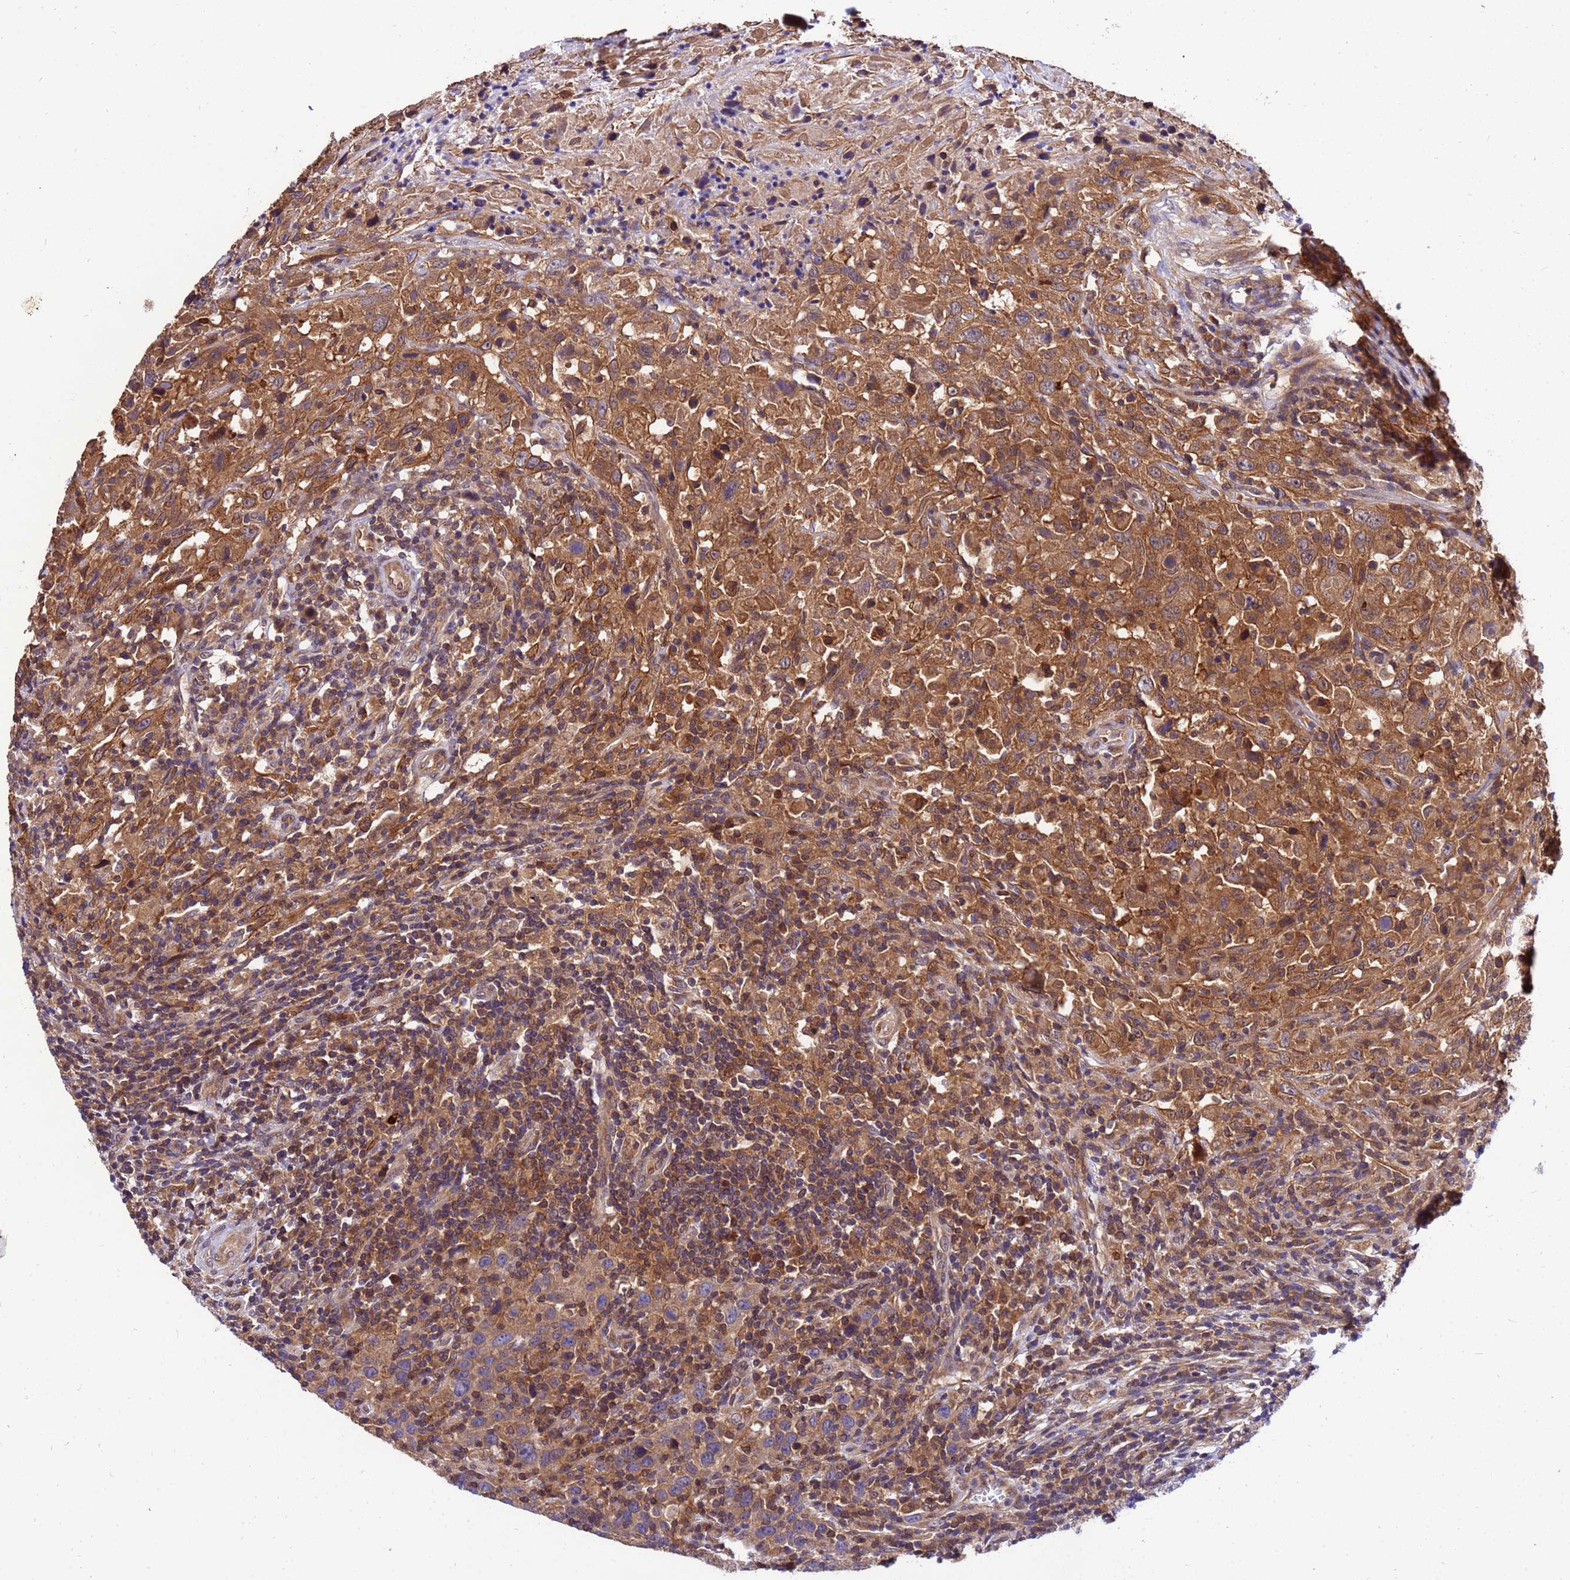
{"staining": {"intensity": "weak", "quantity": ">75%", "location": "cytoplasmic/membranous"}, "tissue": "urothelial cancer", "cell_type": "Tumor cells", "image_type": "cancer", "snomed": [{"axis": "morphology", "description": "Urothelial carcinoma, High grade"}, {"axis": "topography", "description": "Urinary bladder"}], "caption": "High-grade urothelial carcinoma stained with DAB immunohistochemistry shows low levels of weak cytoplasmic/membranous positivity in about >75% of tumor cells.", "gene": "GET3", "patient": {"sex": "male", "age": 61}}